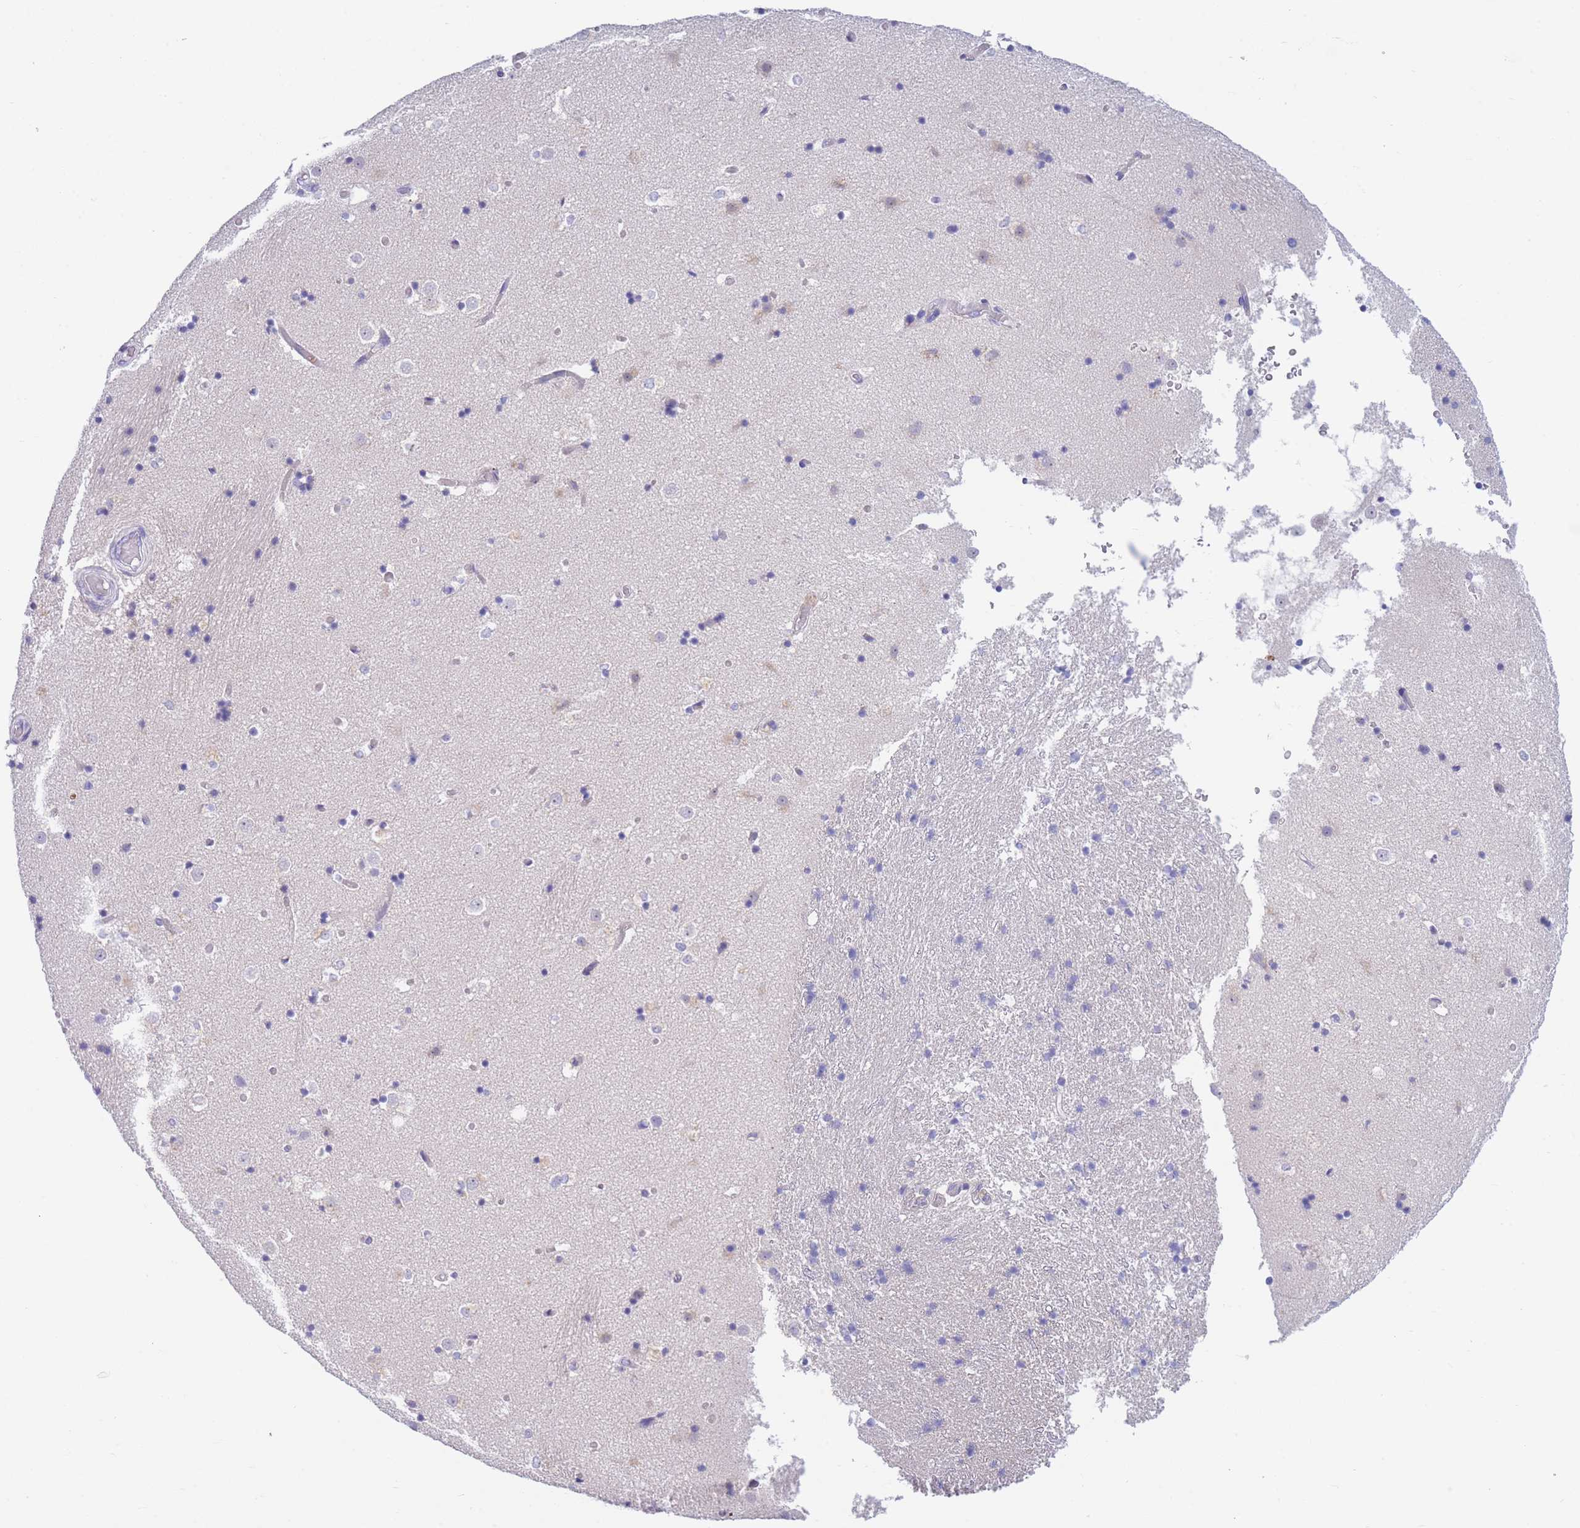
{"staining": {"intensity": "negative", "quantity": "none", "location": "none"}, "tissue": "caudate", "cell_type": "Glial cells", "image_type": "normal", "snomed": [{"axis": "morphology", "description": "Normal tissue, NOS"}, {"axis": "topography", "description": "Lateral ventricle wall"}], "caption": "Glial cells show no significant protein positivity in benign caudate. (DAB IHC visualized using brightfield microscopy, high magnification).", "gene": "PCDHB3", "patient": {"sex": "female", "age": 52}}